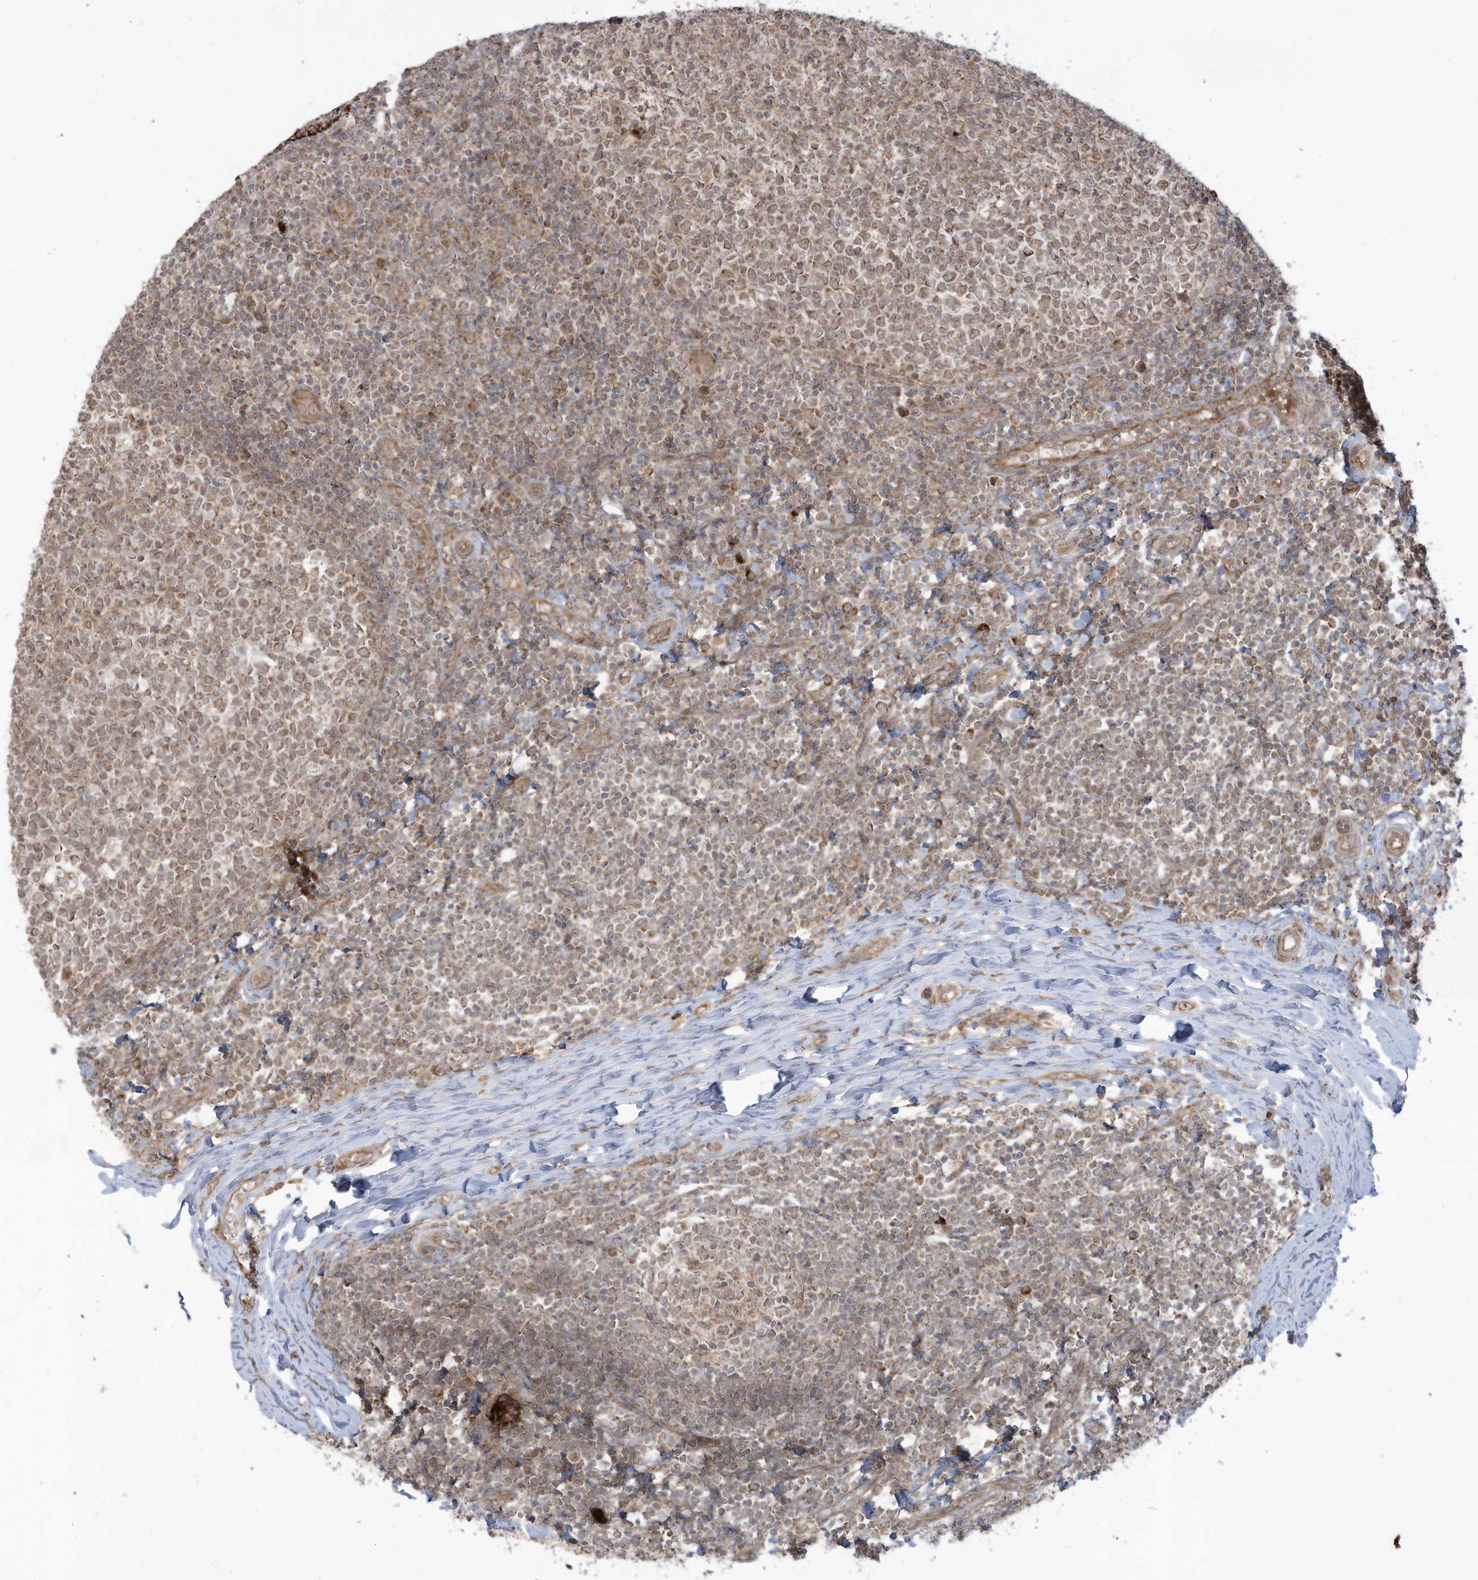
{"staining": {"intensity": "weak", "quantity": ">75%", "location": "cytoplasmic/membranous"}, "tissue": "tonsil", "cell_type": "Germinal center cells", "image_type": "normal", "snomed": [{"axis": "morphology", "description": "Normal tissue, NOS"}, {"axis": "topography", "description": "Tonsil"}], "caption": "Protein expression analysis of benign tonsil exhibits weak cytoplasmic/membranous positivity in approximately >75% of germinal center cells.", "gene": "TRIM67", "patient": {"sex": "female", "age": 19}}